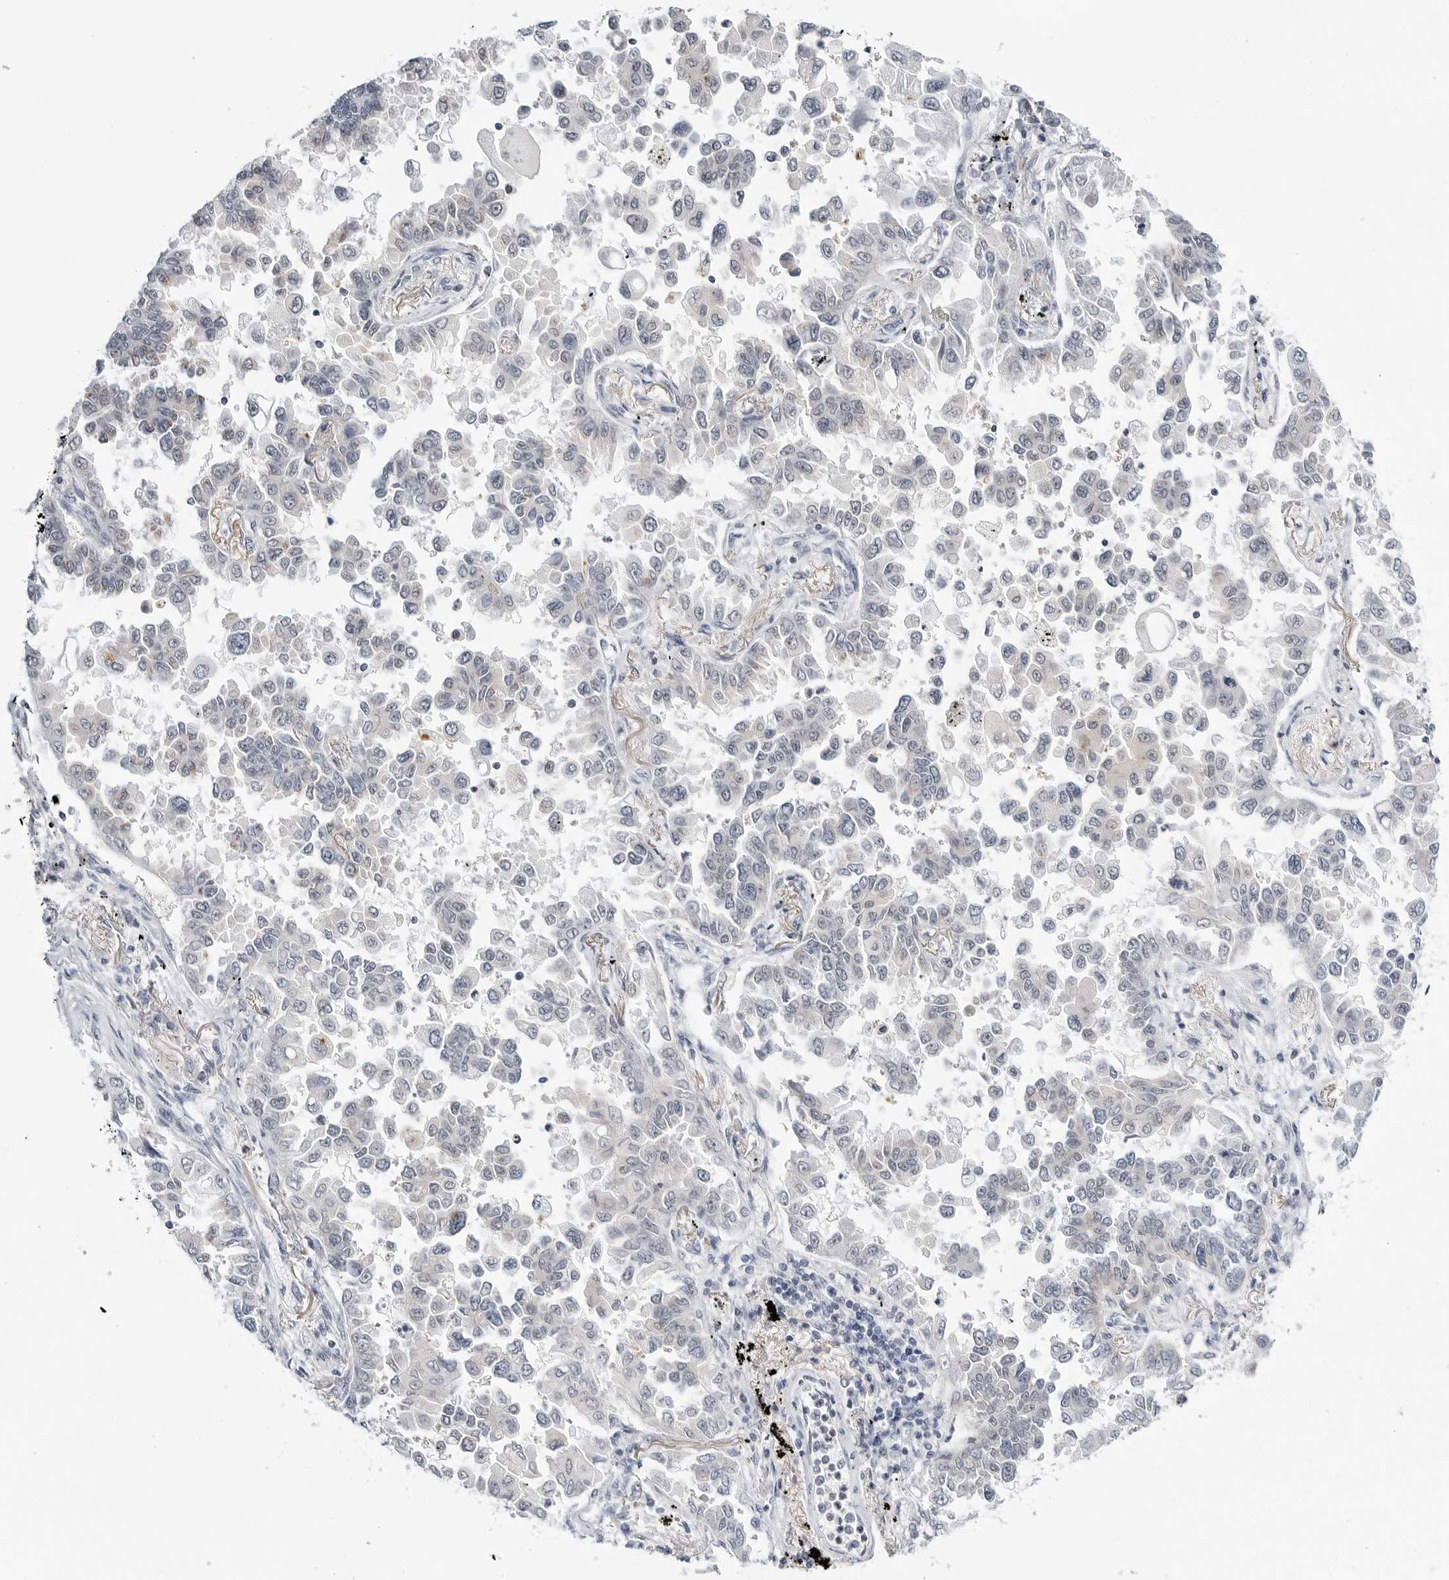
{"staining": {"intensity": "negative", "quantity": "none", "location": "none"}, "tissue": "lung cancer", "cell_type": "Tumor cells", "image_type": "cancer", "snomed": [{"axis": "morphology", "description": "Adenocarcinoma, NOS"}, {"axis": "topography", "description": "Lung"}], "caption": "High power microscopy micrograph of an immunohistochemistry (IHC) histopathology image of lung adenocarcinoma, revealing no significant expression in tumor cells. (DAB (3,3'-diaminobenzidine) immunohistochemistry (IHC) visualized using brightfield microscopy, high magnification).", "gene": "MAP2K5", "patient": {"sex": "female", "age": 67}}